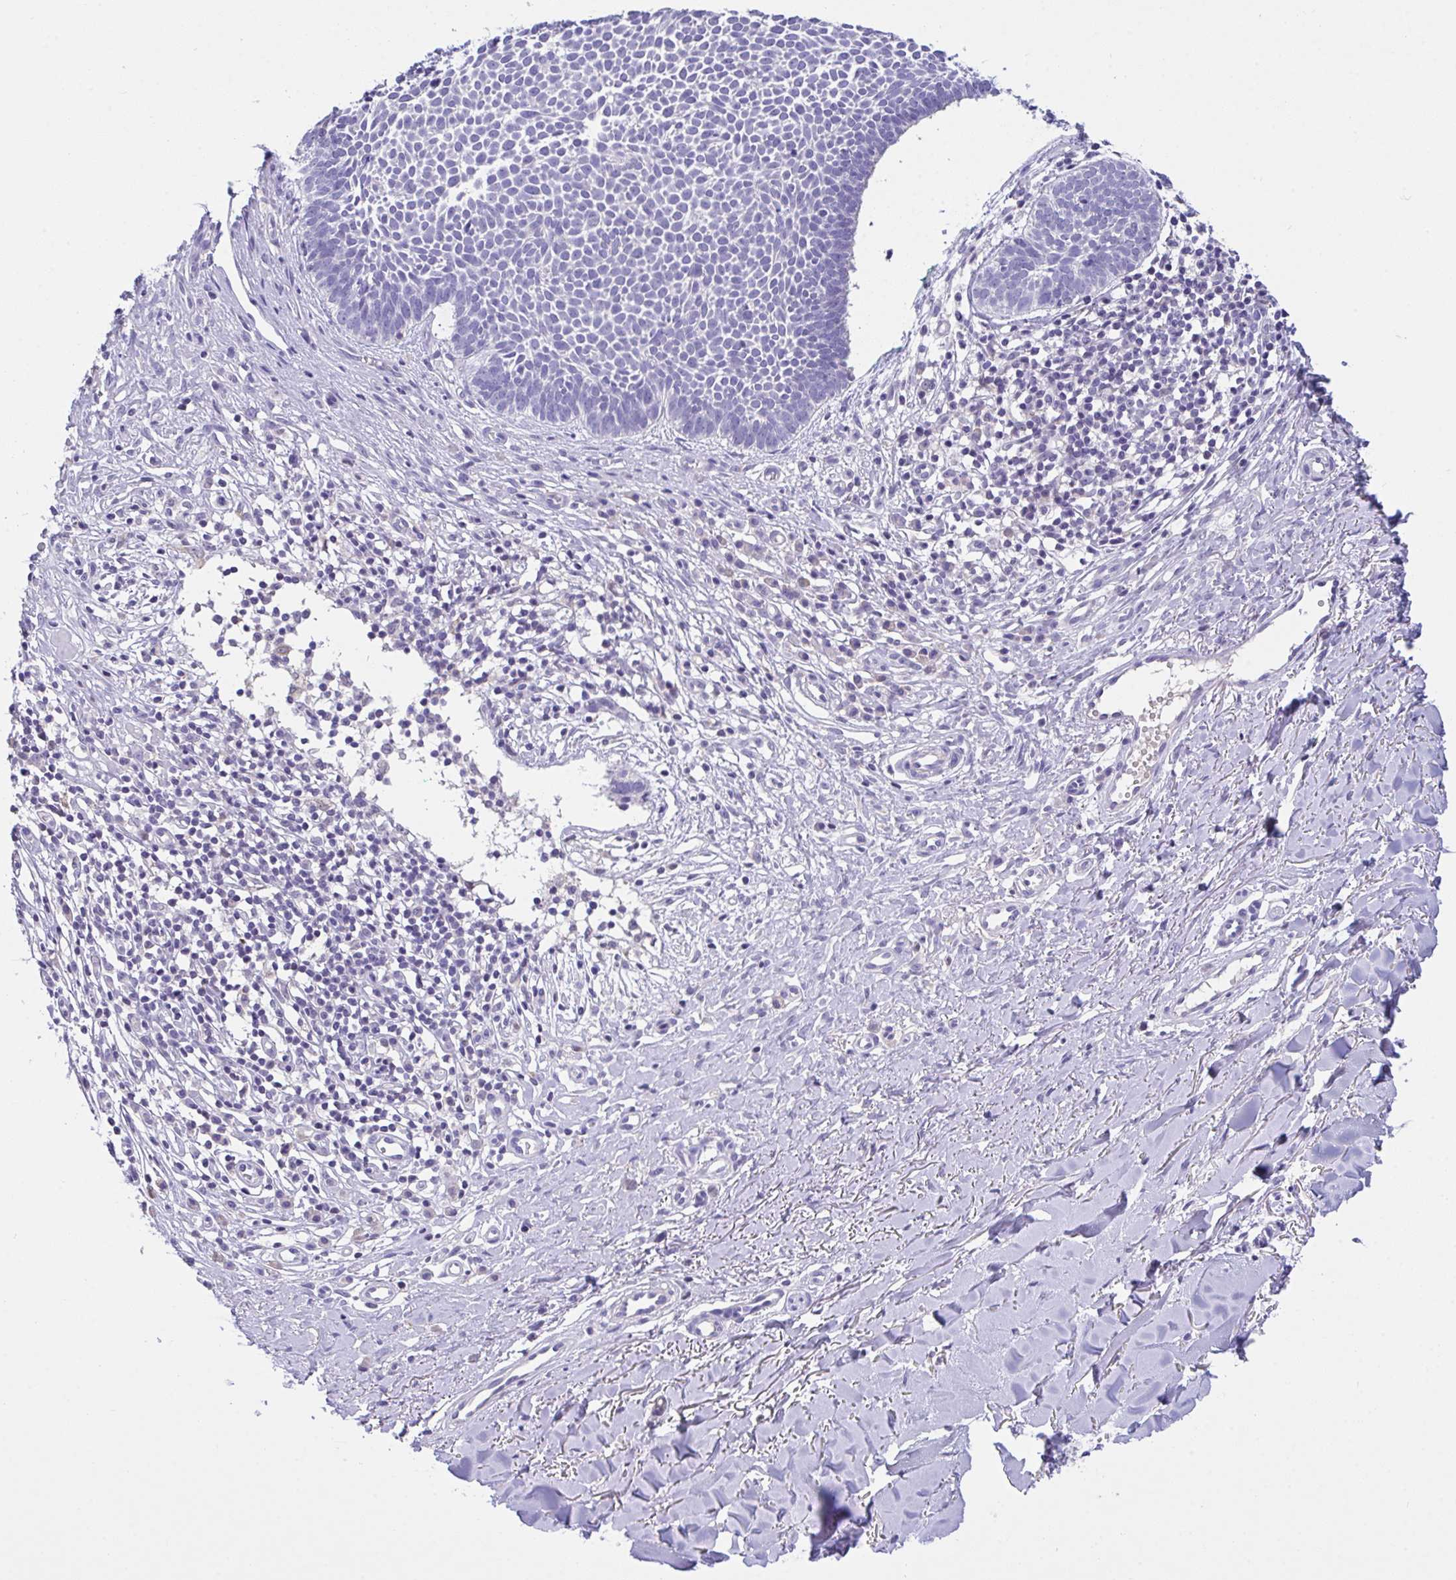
{"staining": {"intensity": "negative", "quantity": "none", "location": "none"}, "tissue": "skin cancer", "cell_type": "Tumor cells", "image_type": "cancer", "snomed": [{"axis": "morphology", "description": "Basal cell carcinoma"}, {"axis": "topography", "description": "Skin"}], "caption": "Human skin basal cell carcinoma stained for a protein using immunohistochemistry (IHC) demonstrates no positivity in tumor cells.", "gene": "CA10", "patient": {"sex": "male", "age": 49}}